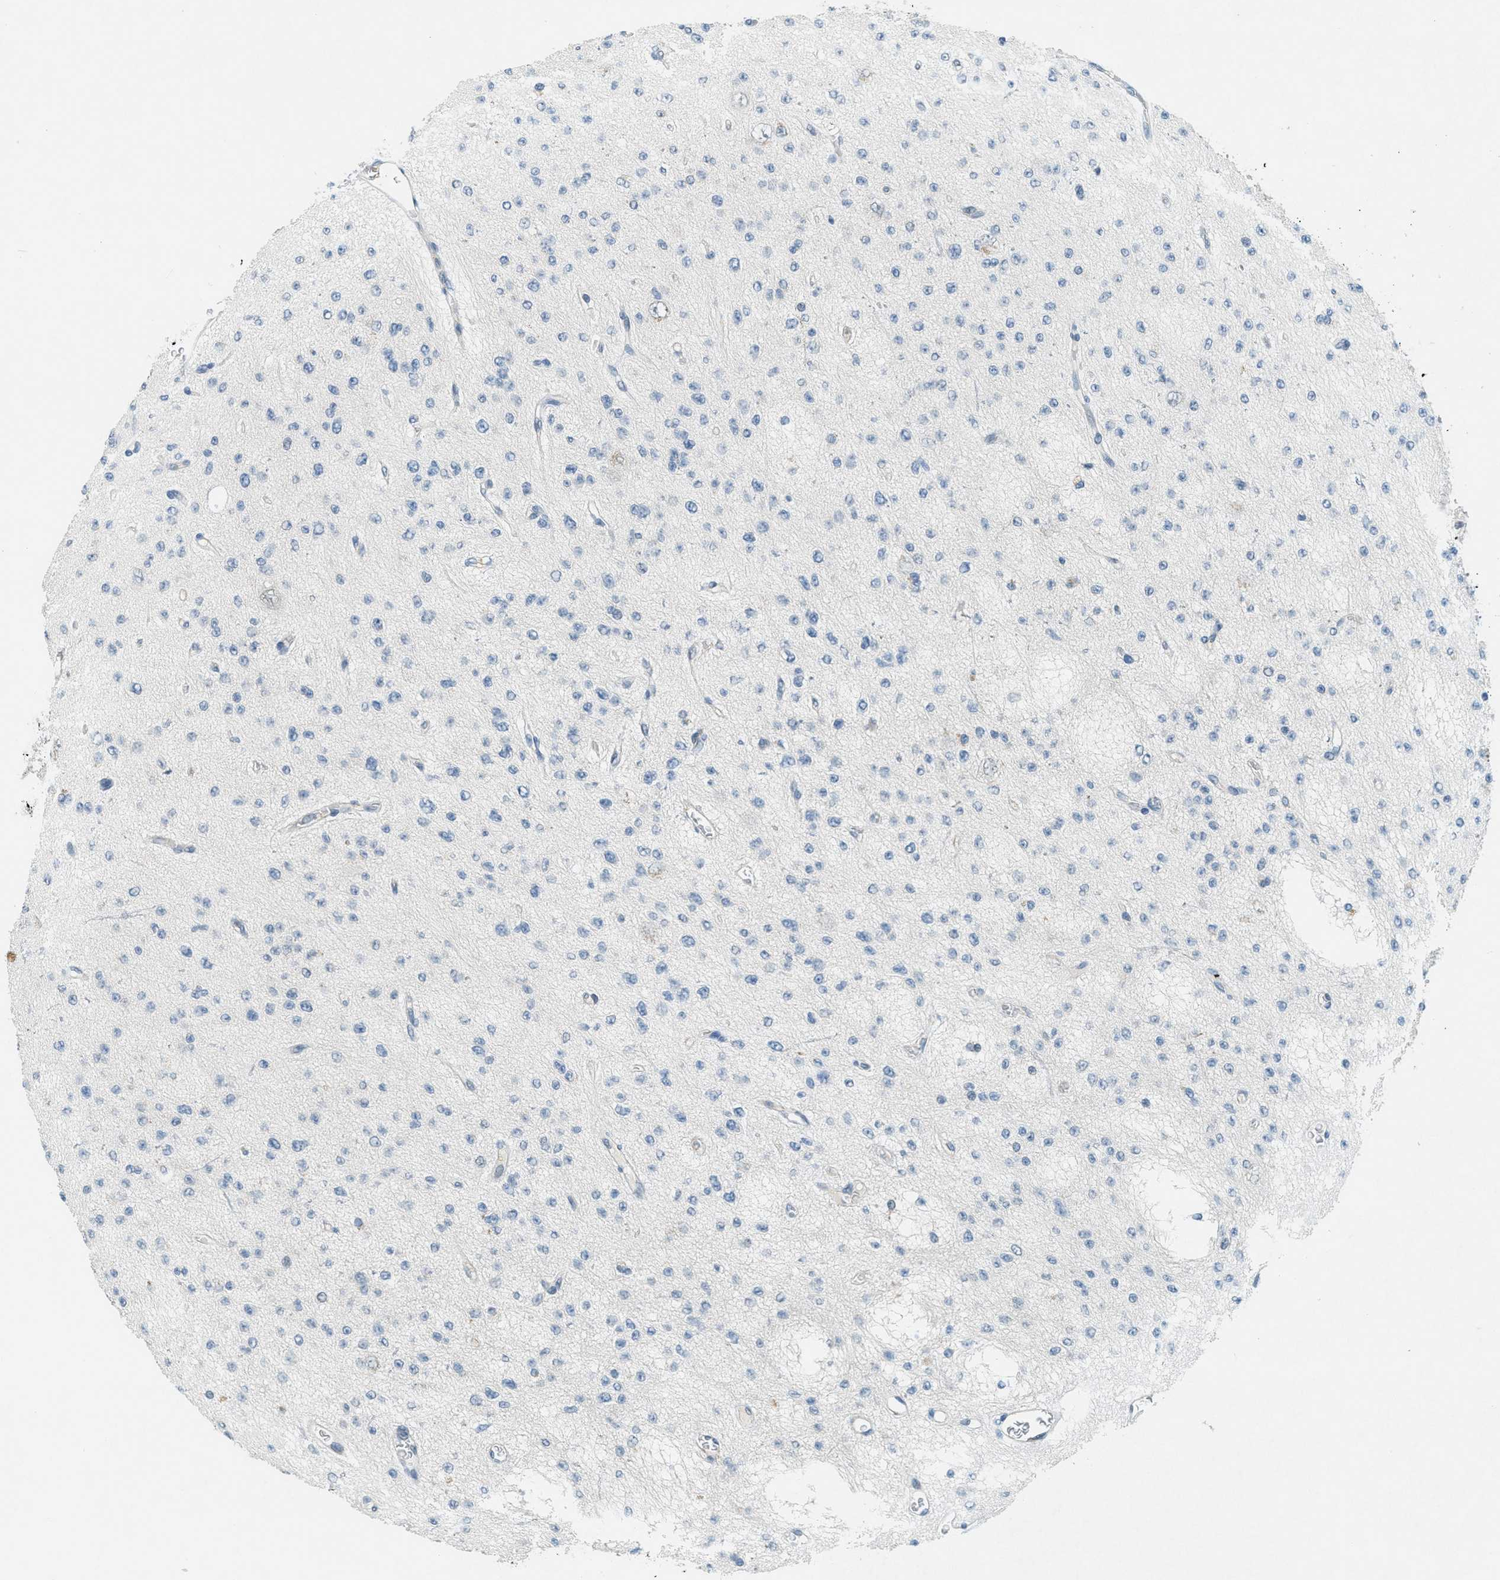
{"staining": {"intensity": "negative", "quantity": "none", "location": "none"}, "tissue": "glioma", "cell_type": "Tumor cells", "image_type": "cancer", "snomed": [{"axis": "morphology", "description": "Glioma, malignant, Low grade"}, {"axis": "topography", "description": "Brain"}], "caption": "IHC of human low-grade glioma (malignant) displays no expression in tumor cells.", "gene": "FYN", "patient": {"sex": "male", "age": 38}}